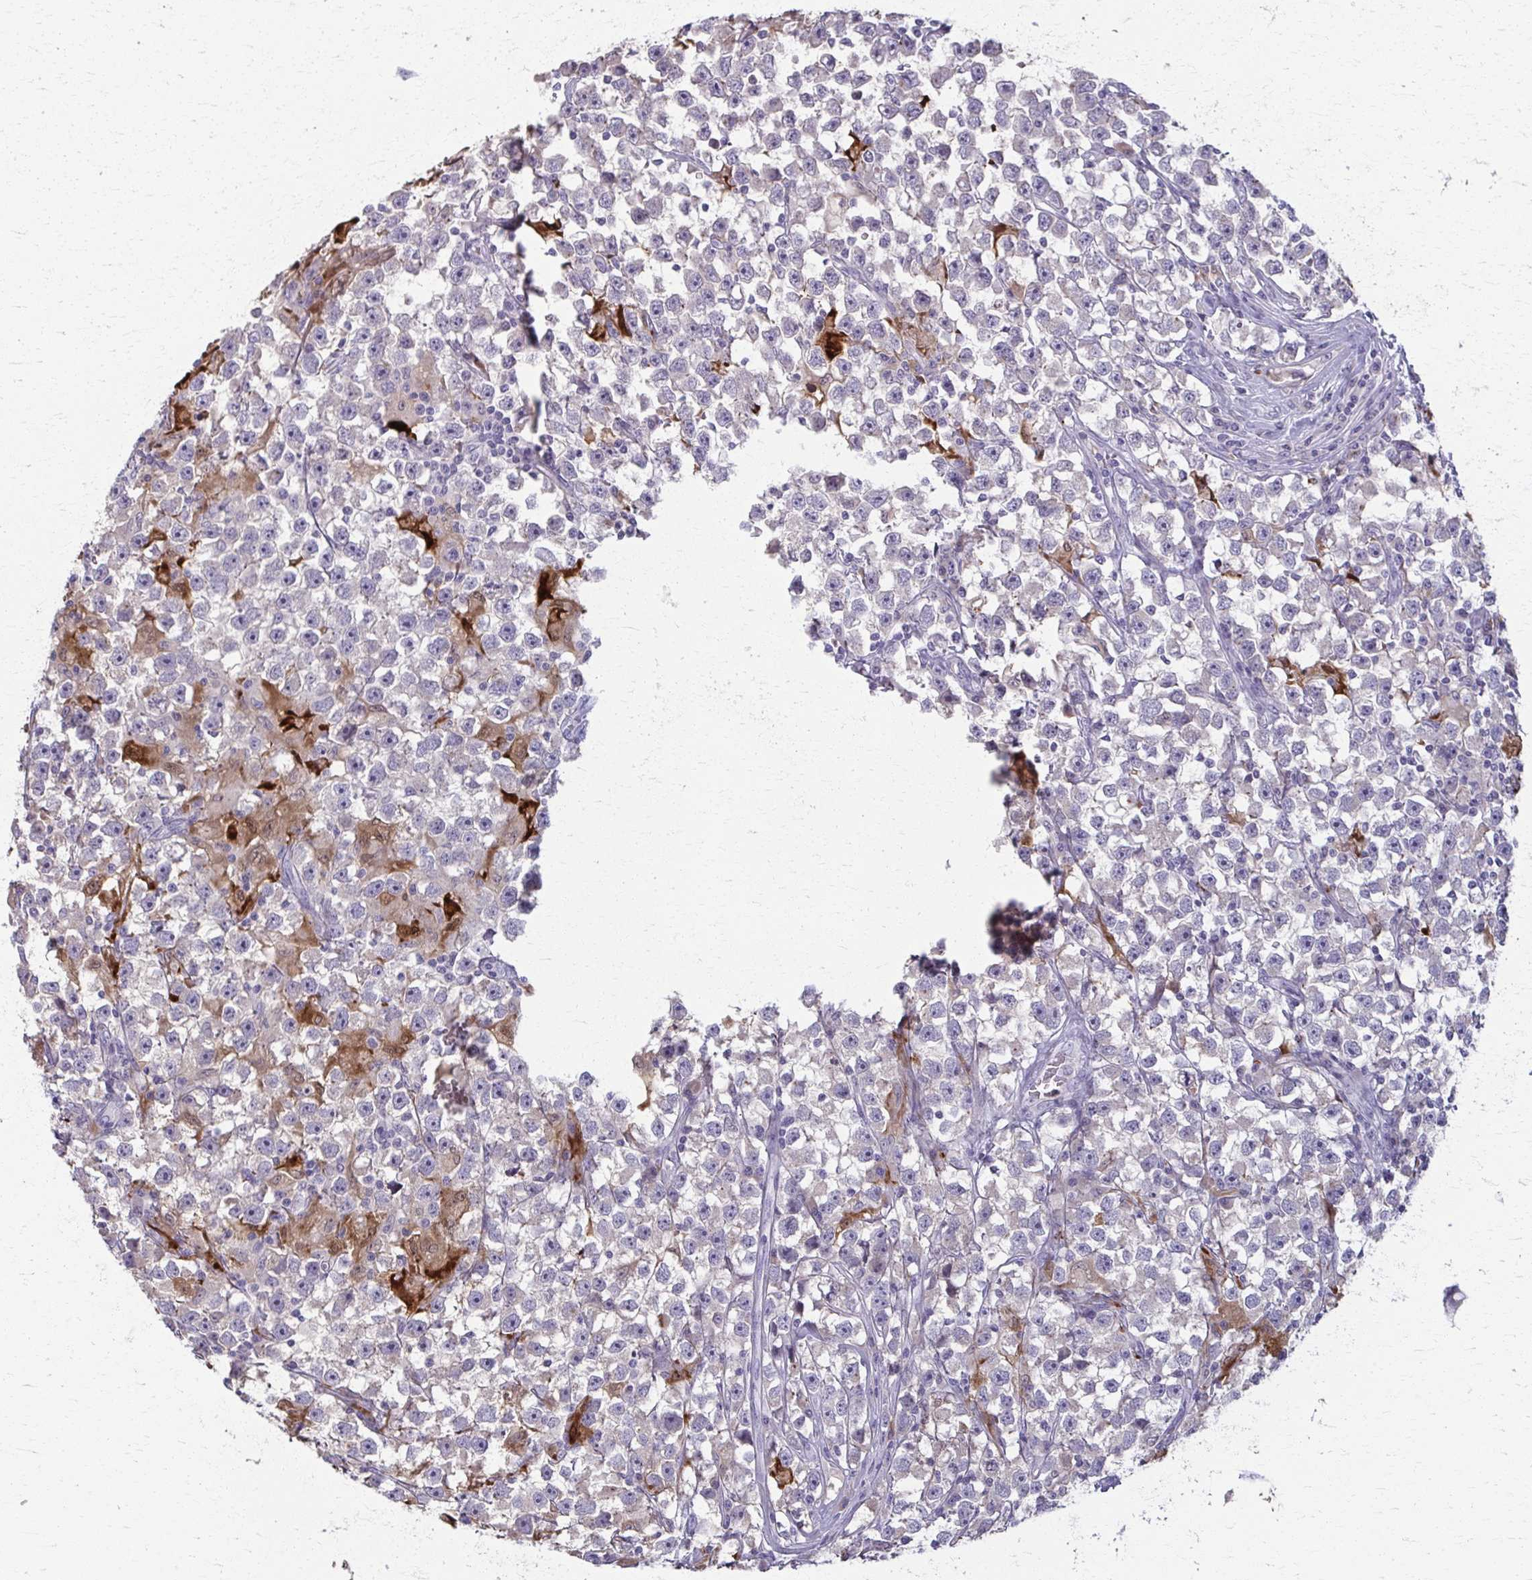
{"staining": {"intensity": "negative", "quantity": "none", "location": "none"}, "tissue": "testis cancer", "cell_type": "Tumor cells", "image_type": "cancer", "snomed": [{"axis": "morphology", "description": "Seminoma, NOS"}, {"axis": "topography", "description": "Testis"}], "caption": "This is a photomicrograph of immunohistochemistry (IHC) staining of testis cancer (seminoma), which shows no staining in tumor cells.", "gene": "OR4M1", "patient": {"sex": "male", "age": 33}}